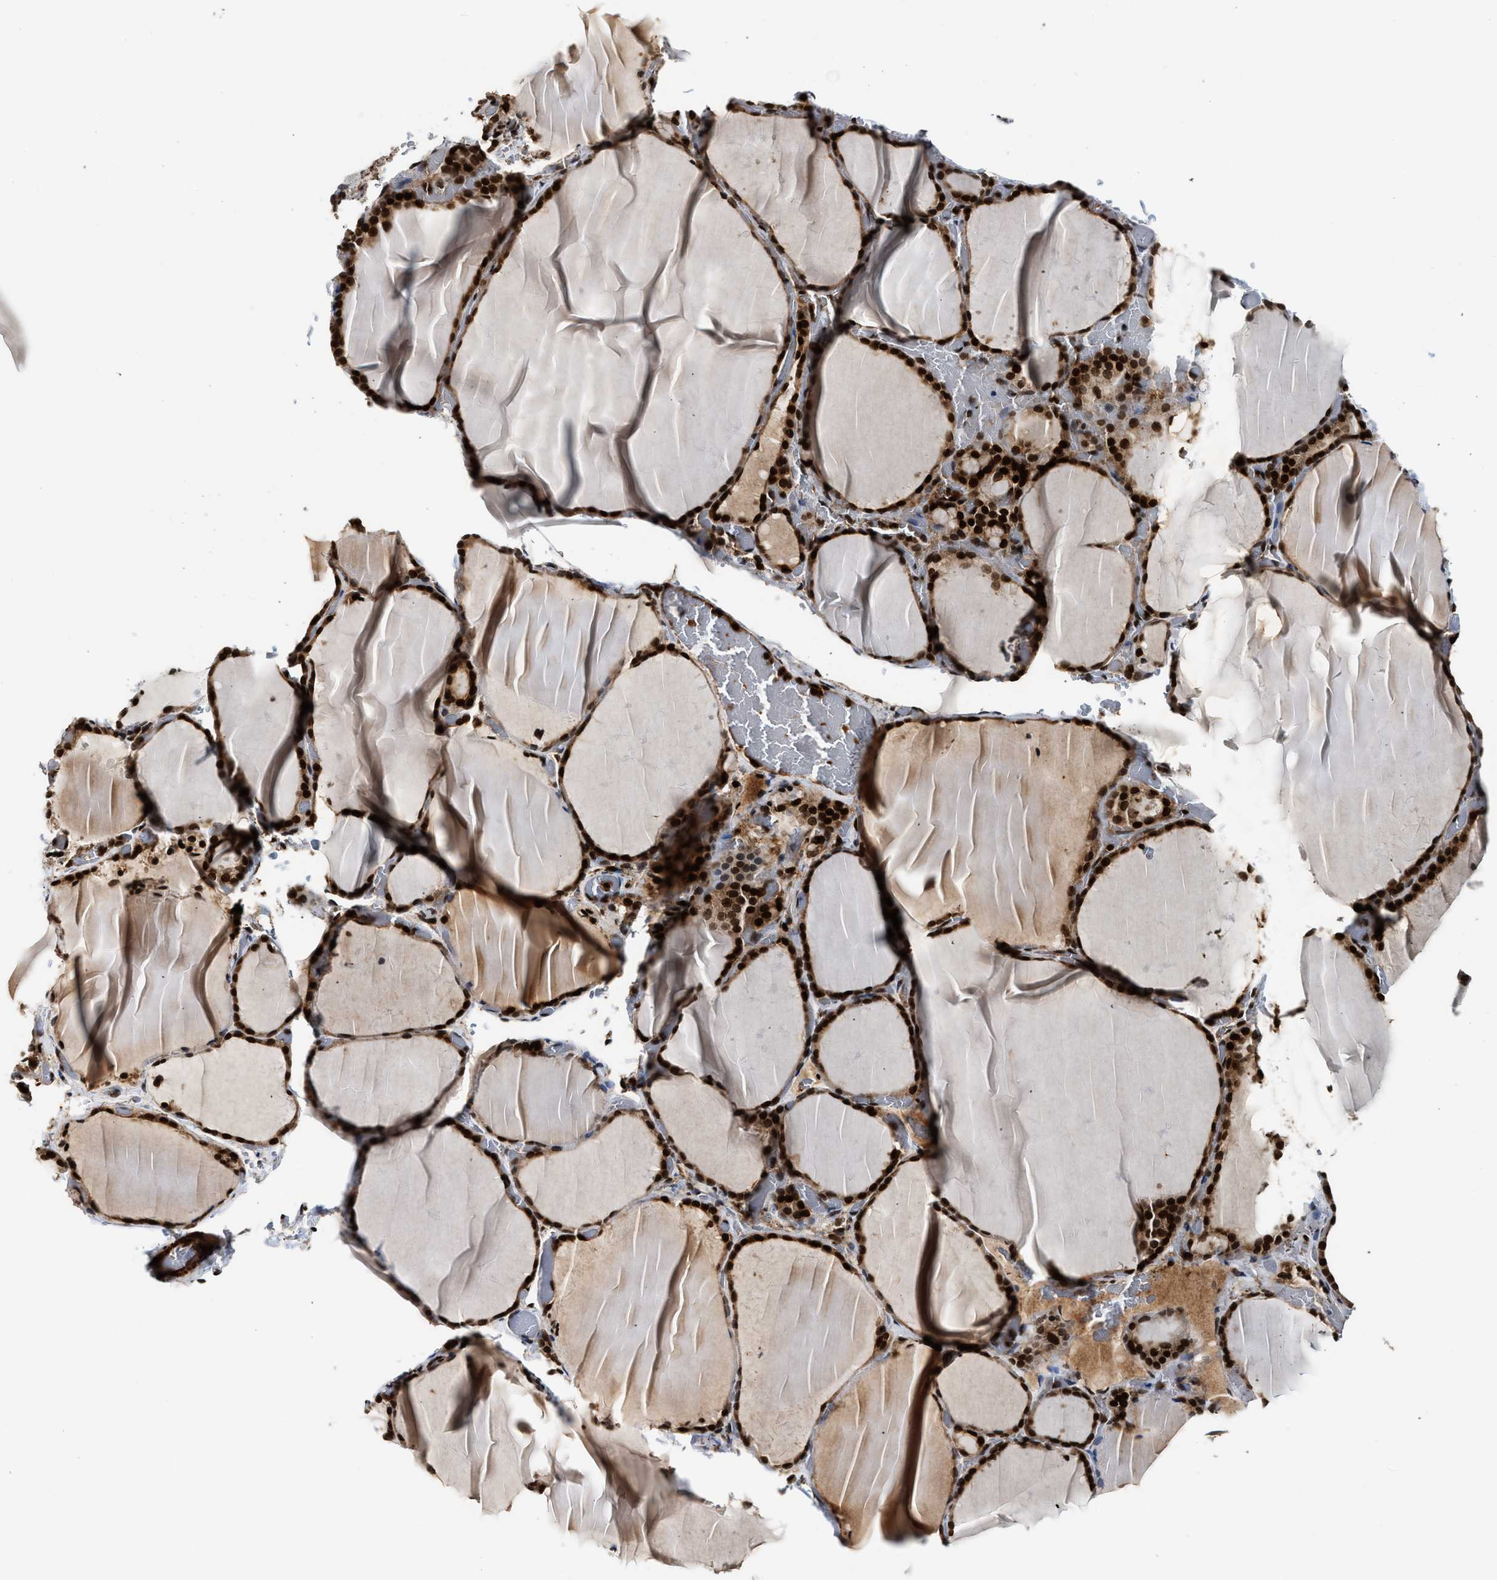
{"staining": {"intensity": "strong", "quantity": ">75%", "location": "nuclear"}, "tissue": "thyroid gland", "cell_type": "Glandular cells", "image_type": "normal", "snomed": [{"axis": "morphology", "description": "Normal tissue, NOS"}, {"axis": "topography", "description": "Thyroid gland"}], "caption": "The image shows a brown stain indicating the presence of a protein in the nuclear of glandular cells in thyroid gland.", "gene": "MDM2", "patient": {"sex": "female", "age": 22}}